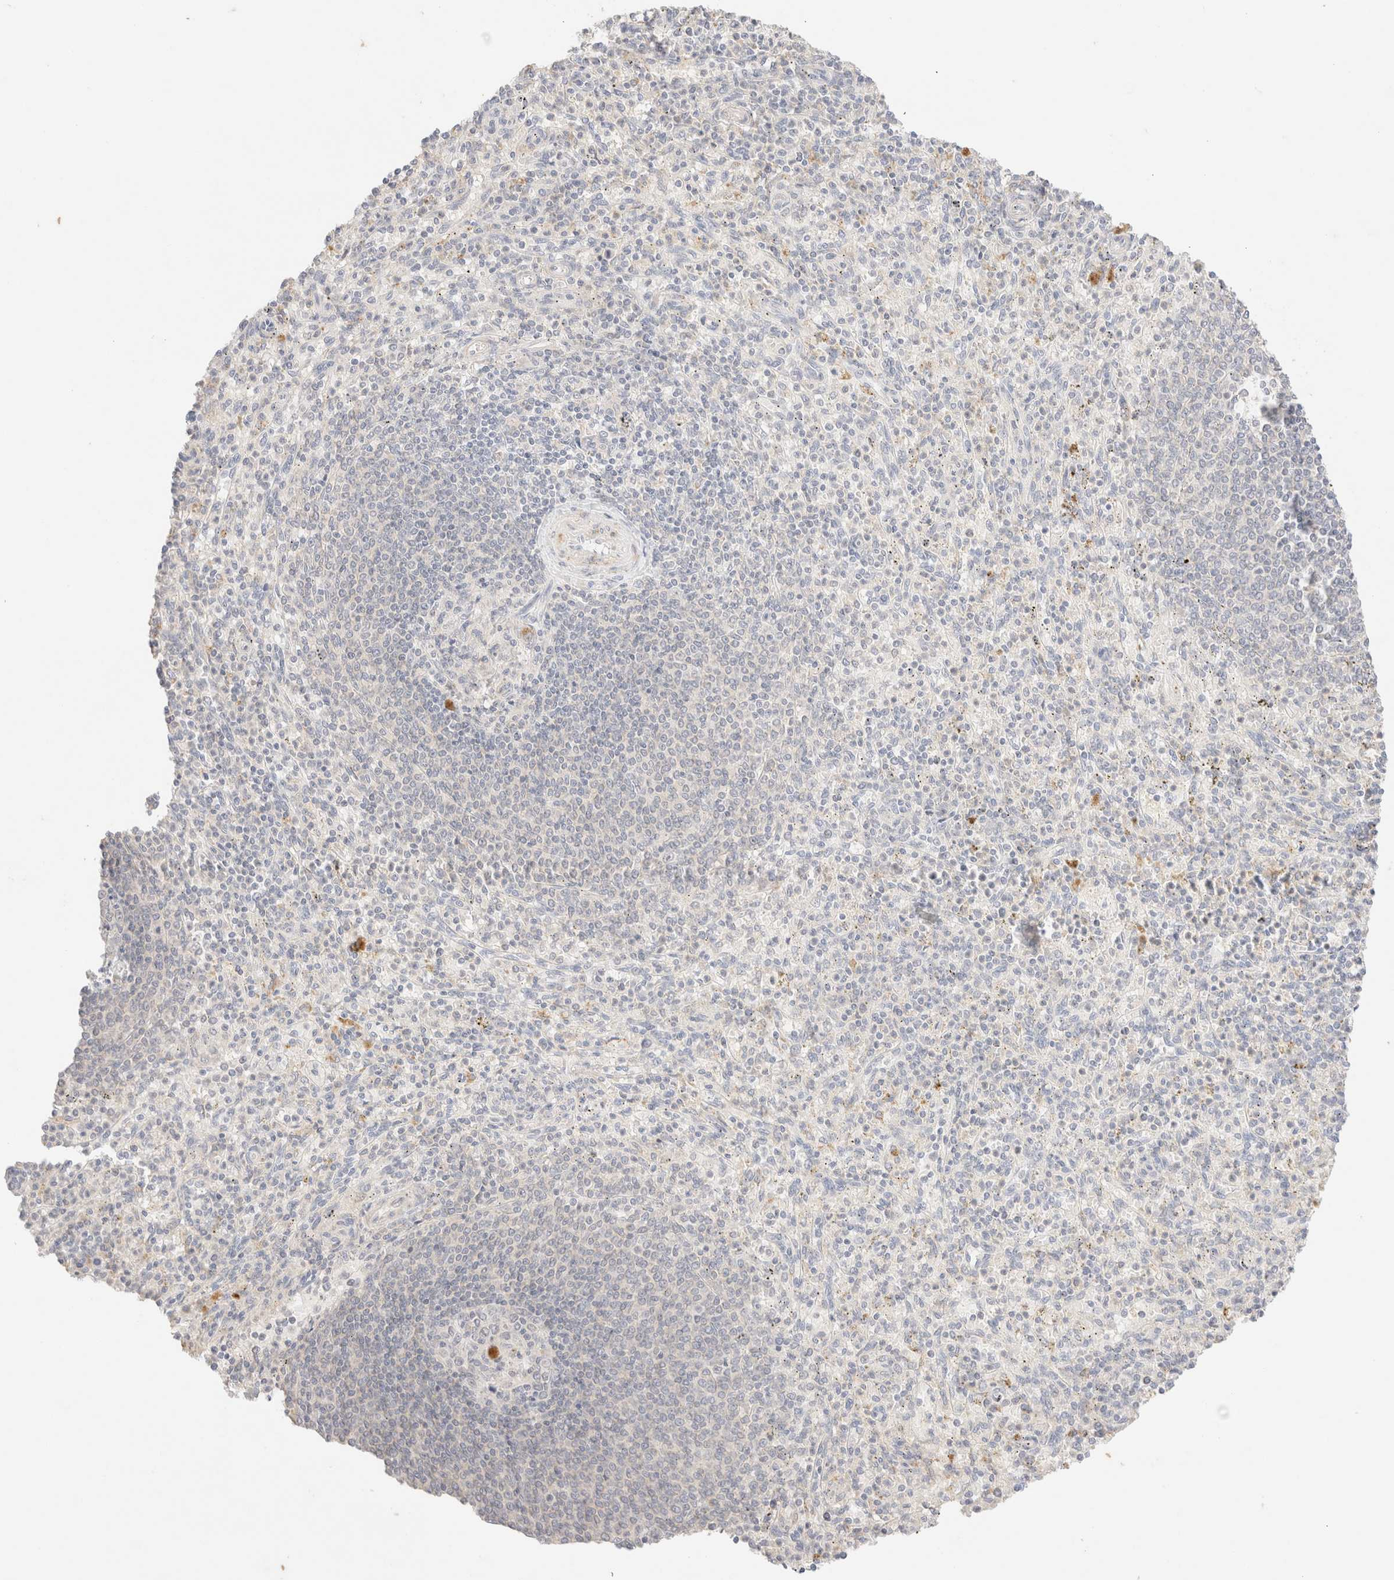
{"staining": {"intensity": "negative", "quantity": "none", "location": "none"}, "tissue": "spleen", "cell_type": "Cells in red pulp", "image_type": "normal", "snomed": [{"axis": "morphology", "description": "Normal tissue, NOS"}, {"axis": "topography", "description": "Spleen"}], "caption": "Protein analysis of normal spleen exhibits no significant positivity in cells in red pulp.", "gene": "SNTB1", "patient": {"sex": "male", "age": 72}}